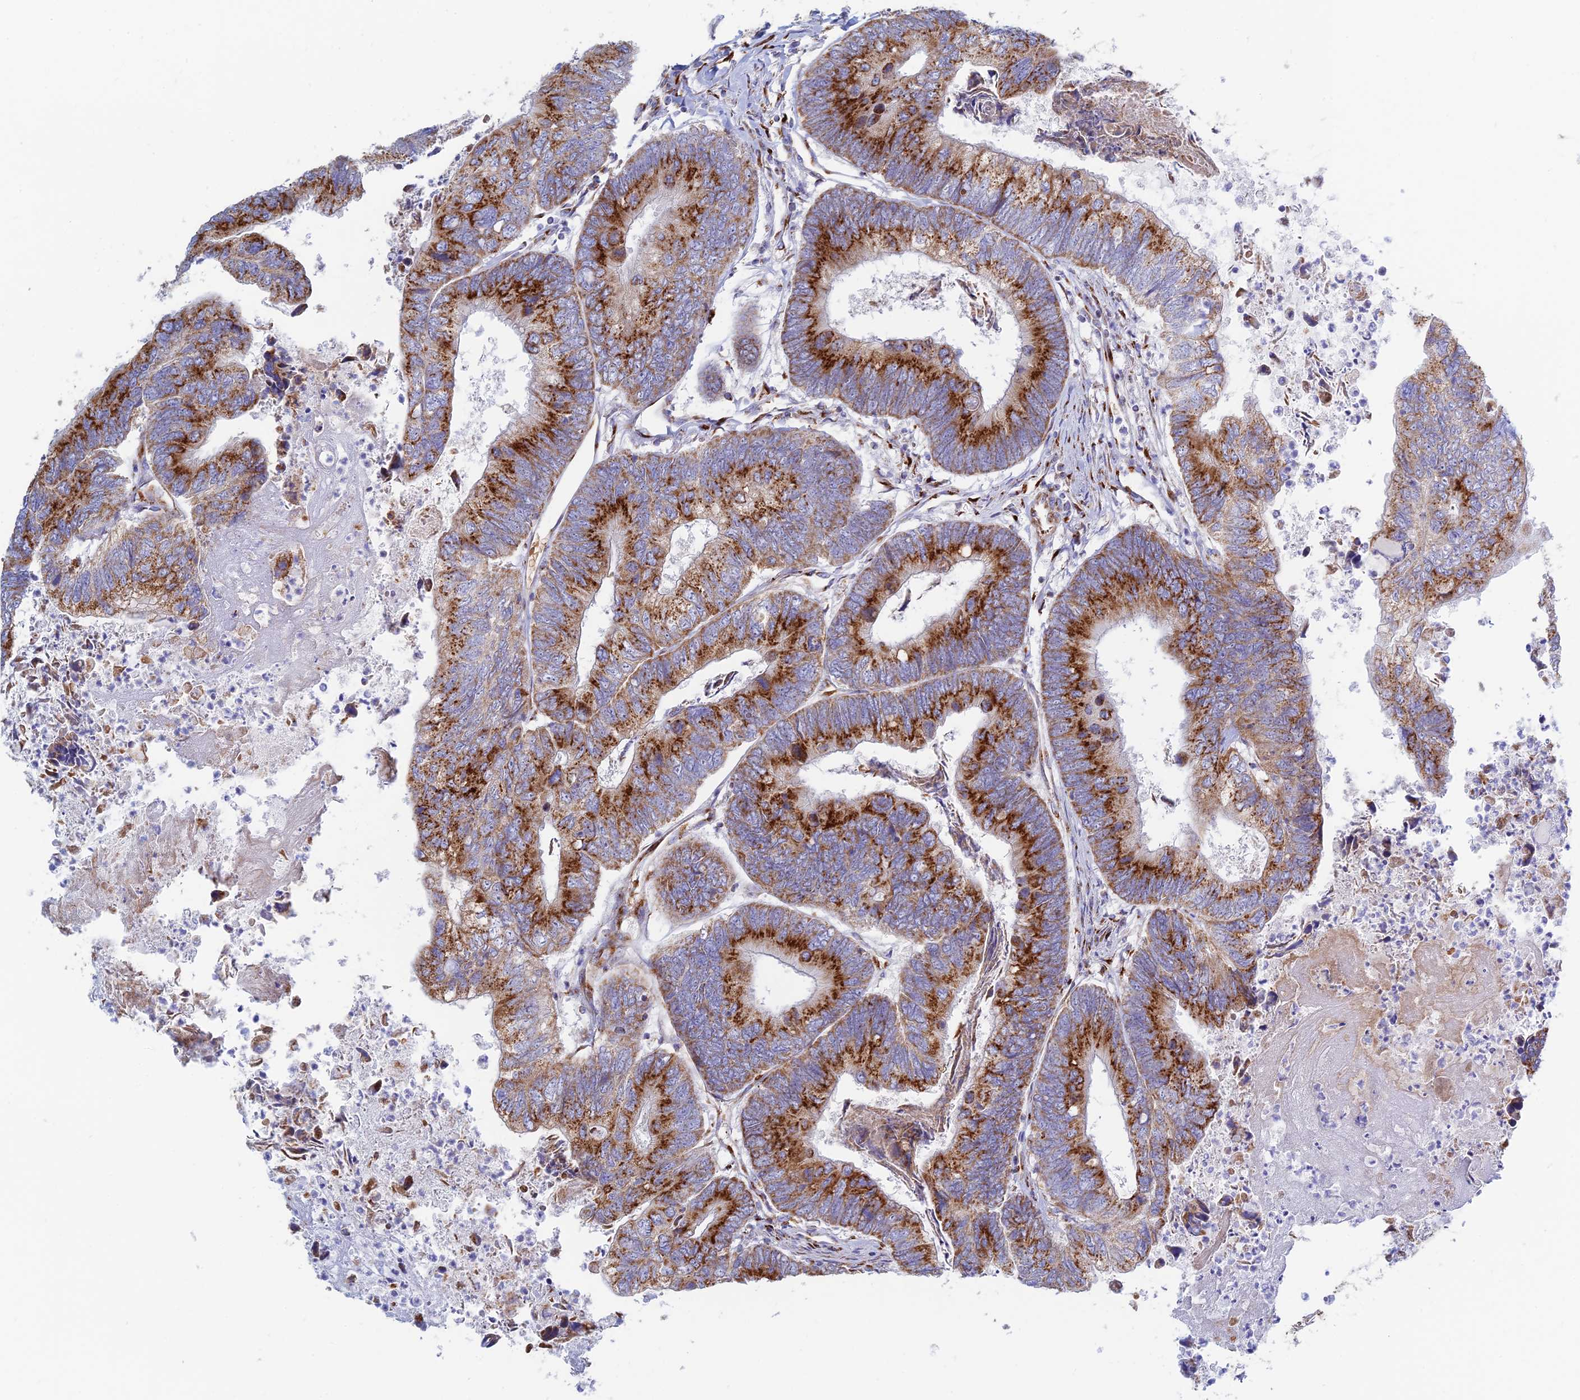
{"staining": {"intensity": "strong", "quantity": ">75%", "location": "cytoplasmic/membranous"}, "tissue": "colorectal cancer", "cell_type": "Tumor cells", "image_type": "cancer", "snomed": [{"axis": "morphology", "description": "Adenocarcinoma, NOS"}, {"axis": "topography", "description": "Colon"}], "caption": "Colorectal cancer (adenocarcinoma) stained for a protein shows strong cytoplasmic/membranous positivity in tumor cells.", "gene": "HS2ST1", "patient": {"sex": "female", "age": 67}}